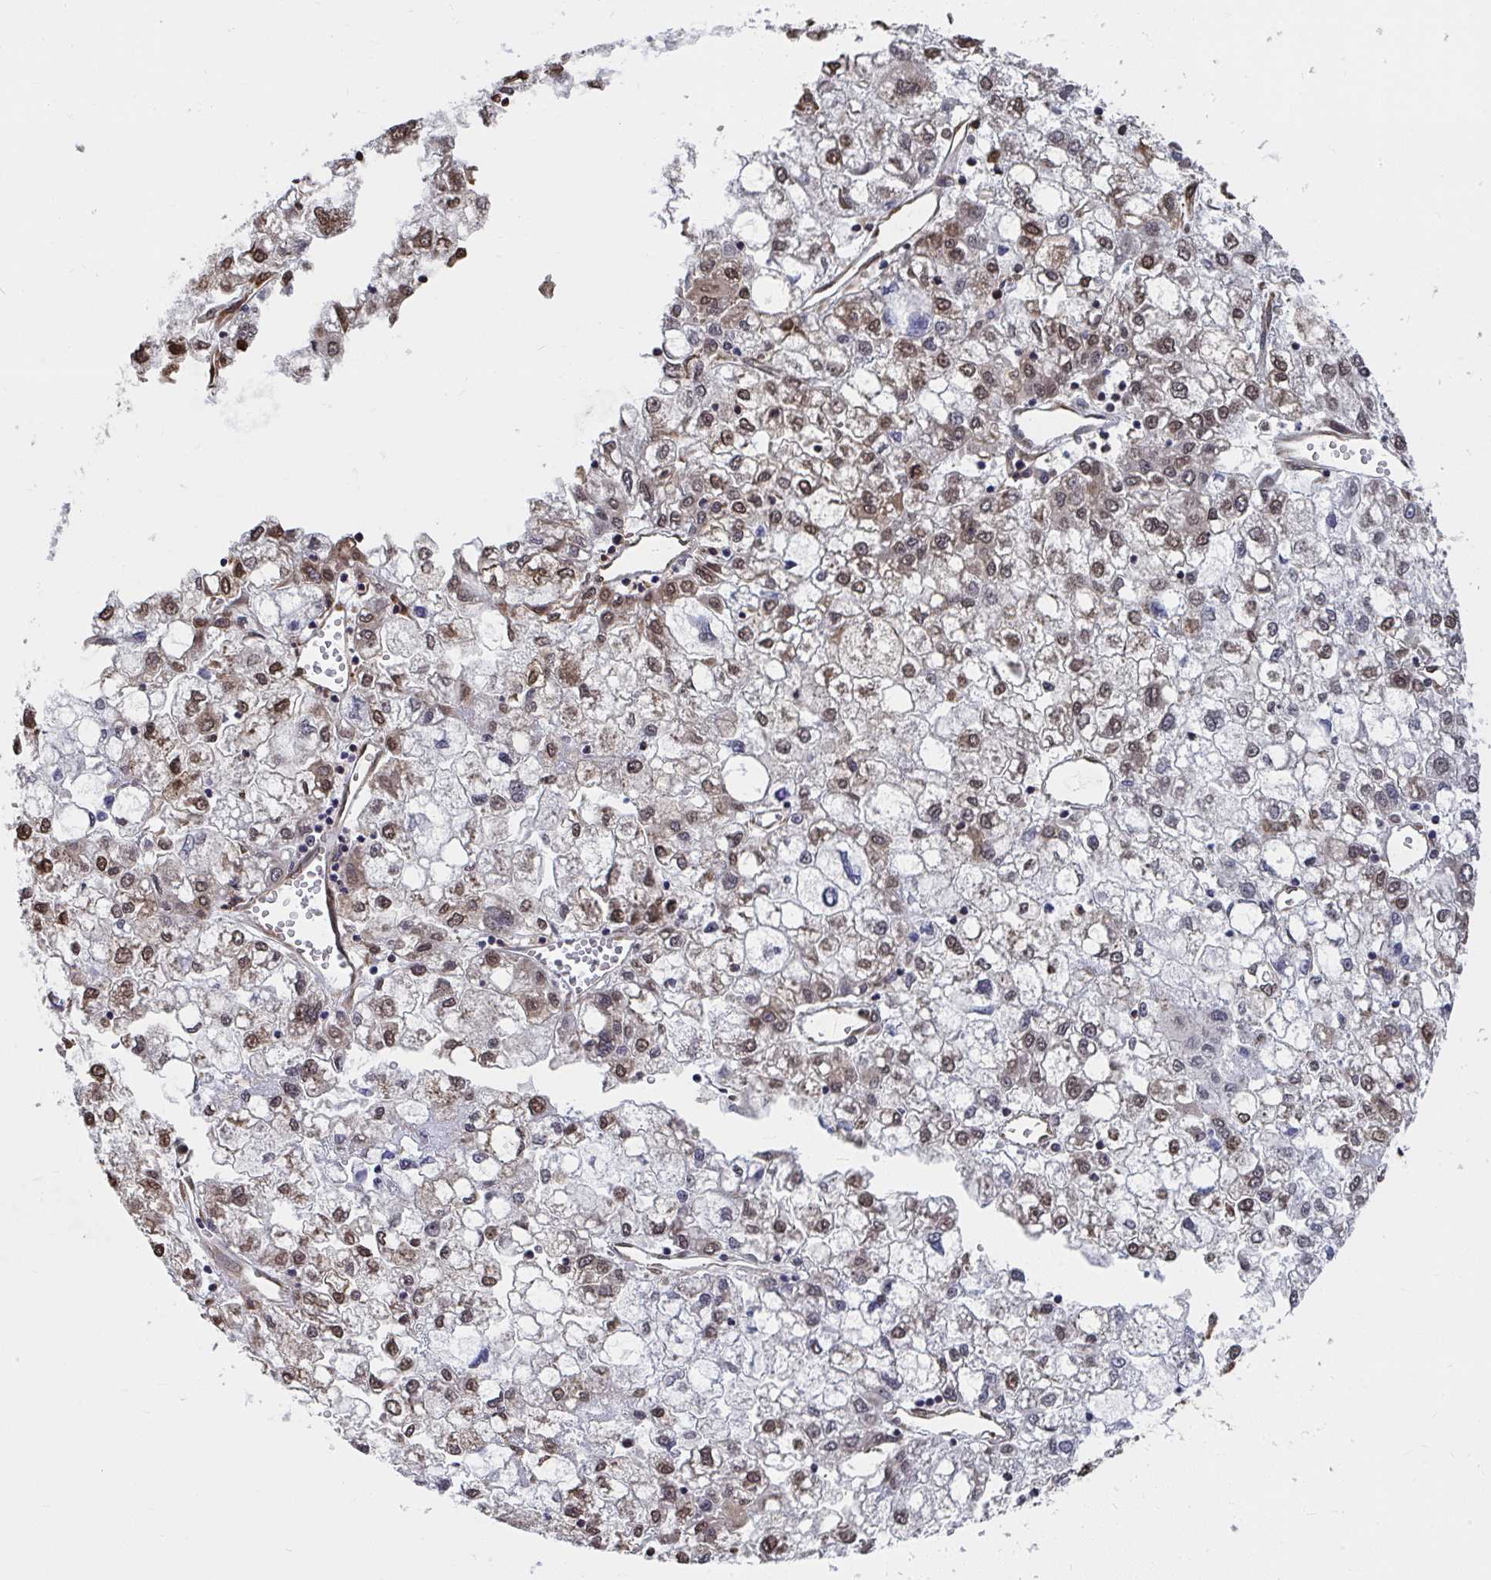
{"staining": {"intensity": "moderate", "quantity": ">75%", "location": "nuclear"}, "tissue": "liver cancer", "cell_type": "Tumor cells", "image_type": "cancer", "snomed": [{"axis": "morphology", "description": "Carcinoma, Hepatocellular, NOS"}, {"axis": "topography", "description": "Liver"}], "caption": "An image showing moderate nuclear expression in about >75% of tumor cells in hepatocellular carcinoma (liver), as visualized by brown immunohistochemical staining.", "gene": "SYNCRIP", "patient": {"sex": "male", "age": 40}}